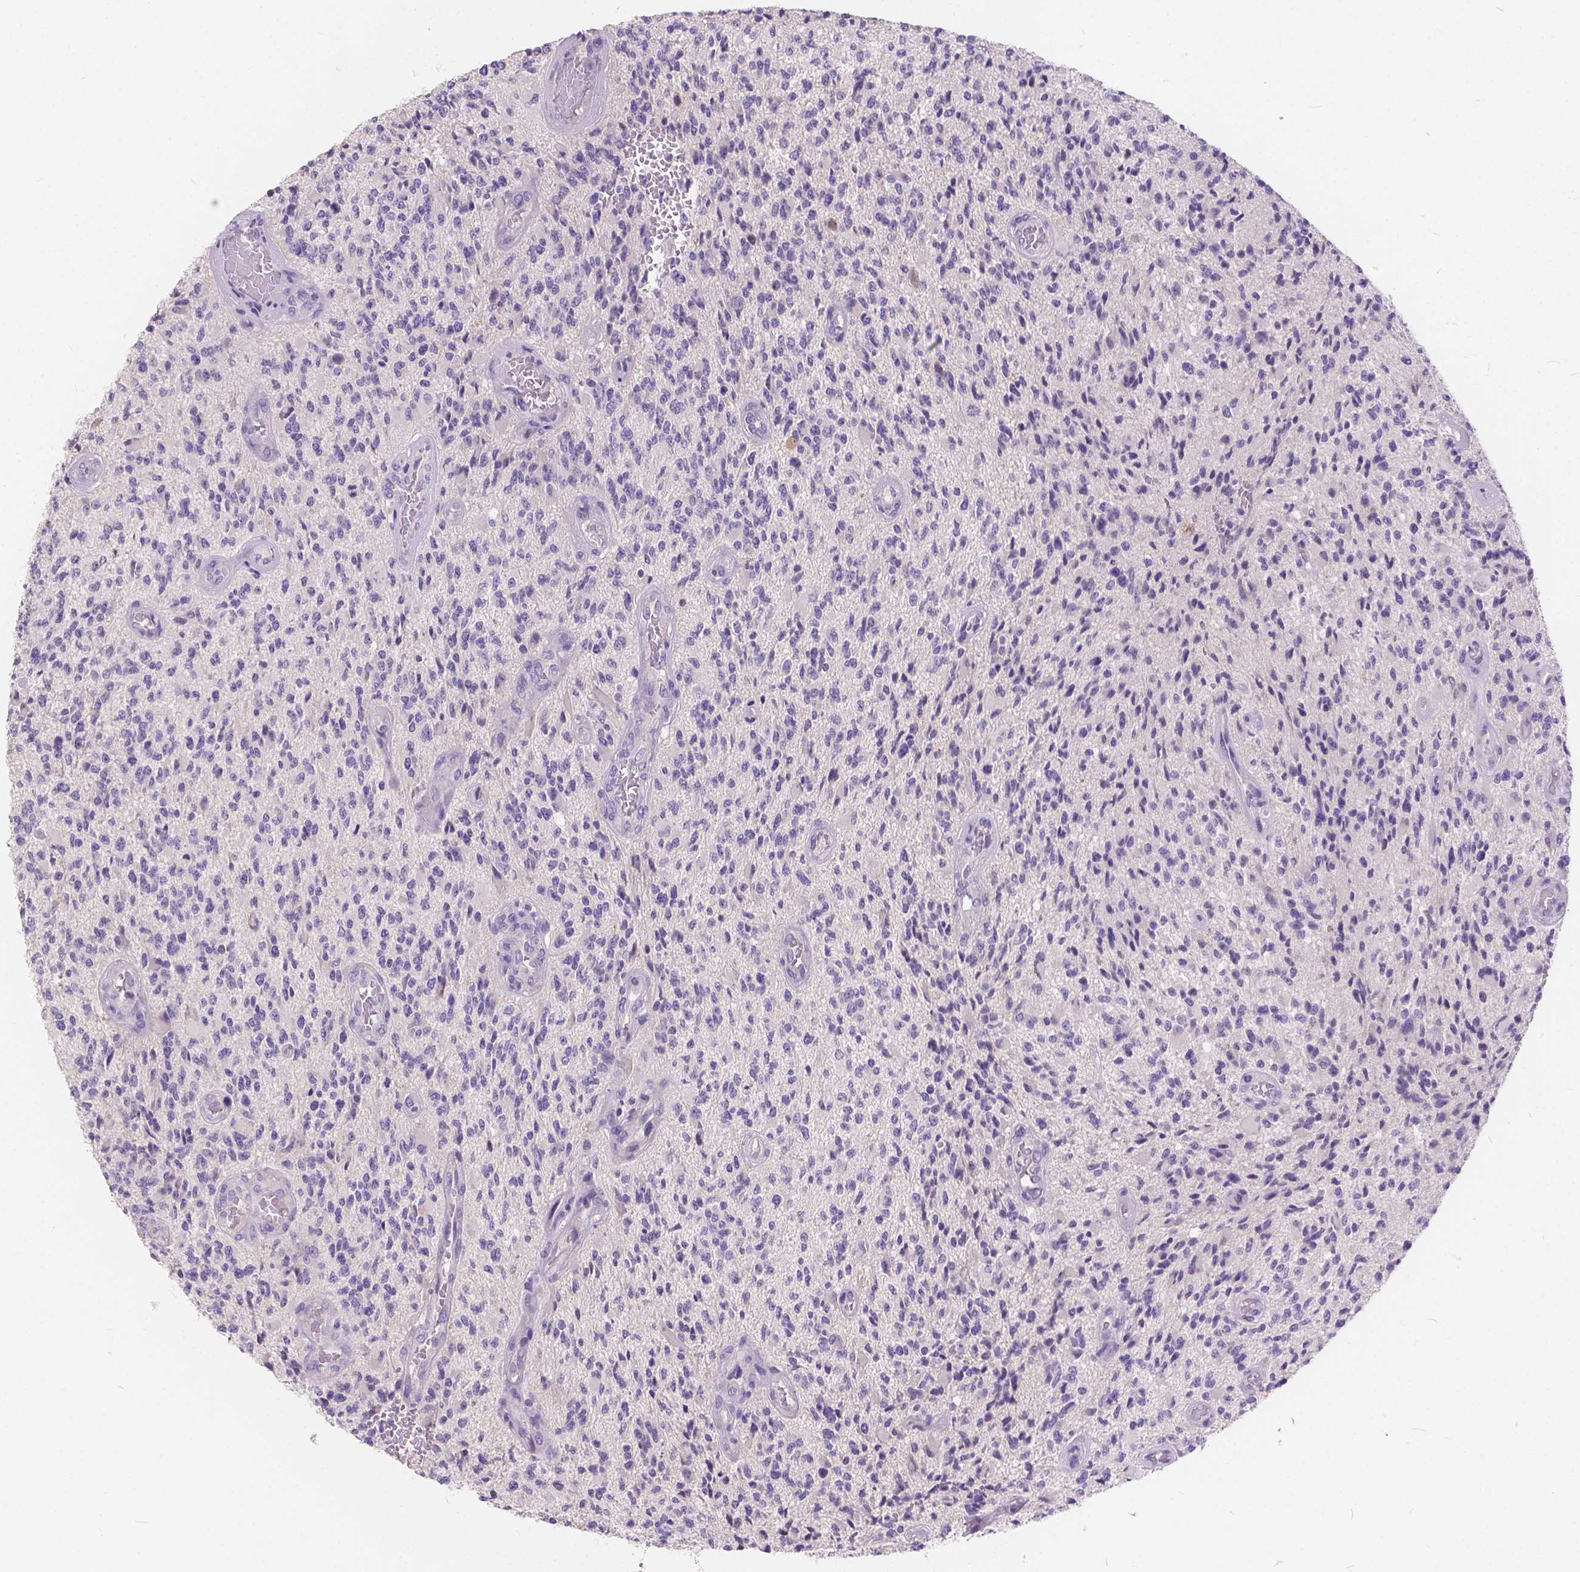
{"staining": {"intensity": "negative", "quantity": "none", "location": "none"}, "tissue": "glioma", "cell_type": "Tumor cells", "image_type": "cancer", "snomed": [{"axis": "morphology", "description": "Glioma, malignant, High grade"}, {"axis": "topography", "description": "Brain"}], "caption": "Histopathology image shows no protein expression in tumor cells of malignant glioma (high-grade) tissue.", "gene": "PEX11G", "patient": {"sex": "female", "age": 63}}